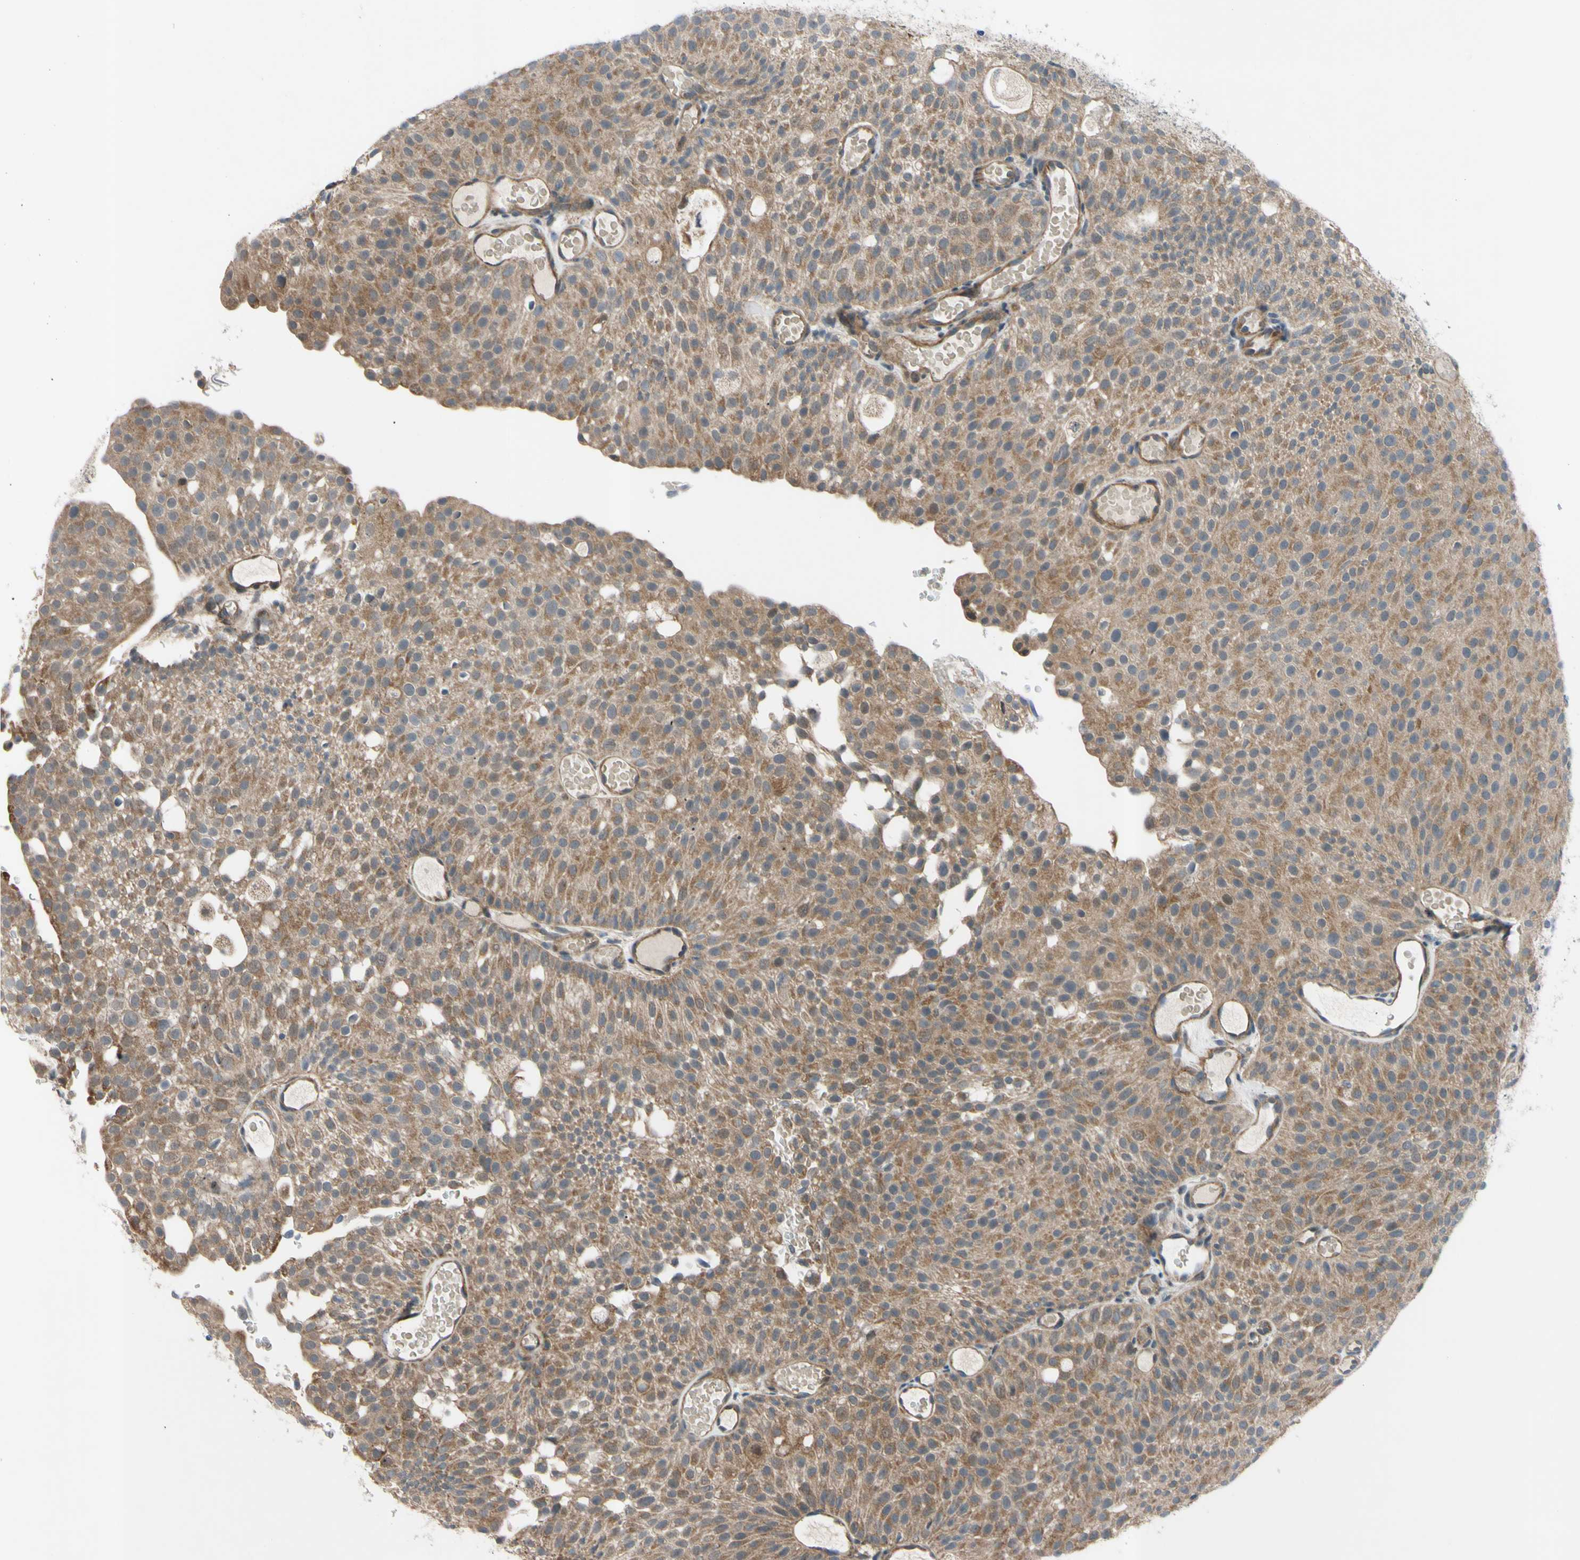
{"staining": {"intensity": "moderate", "quantity": ">75%", "location": "cytoplasmic/membranous"}, "tissue": "urothelial cancer", "cell_type": "Tumor cells", "image_type": "cancer", "snomed": [{"axis": "morphology", "description": "Urothelial carcinoma, Low grade"}, {"axis": "topography", "description": "Urinary bladder"}], "caption": "Protein staining of urothelial carcinoma (low-grade) tissue displays moderate cytoplasmic/membranous staining in approximately >75% of tumor cells. Using DAB (3,3'-diaminobenzidine) (brown) and hematoxylin (blue) stains, captured at high magnification using brightfield microscopy.", "gene": "SVIL", "patient": {"sex": "male", "age": 78}}